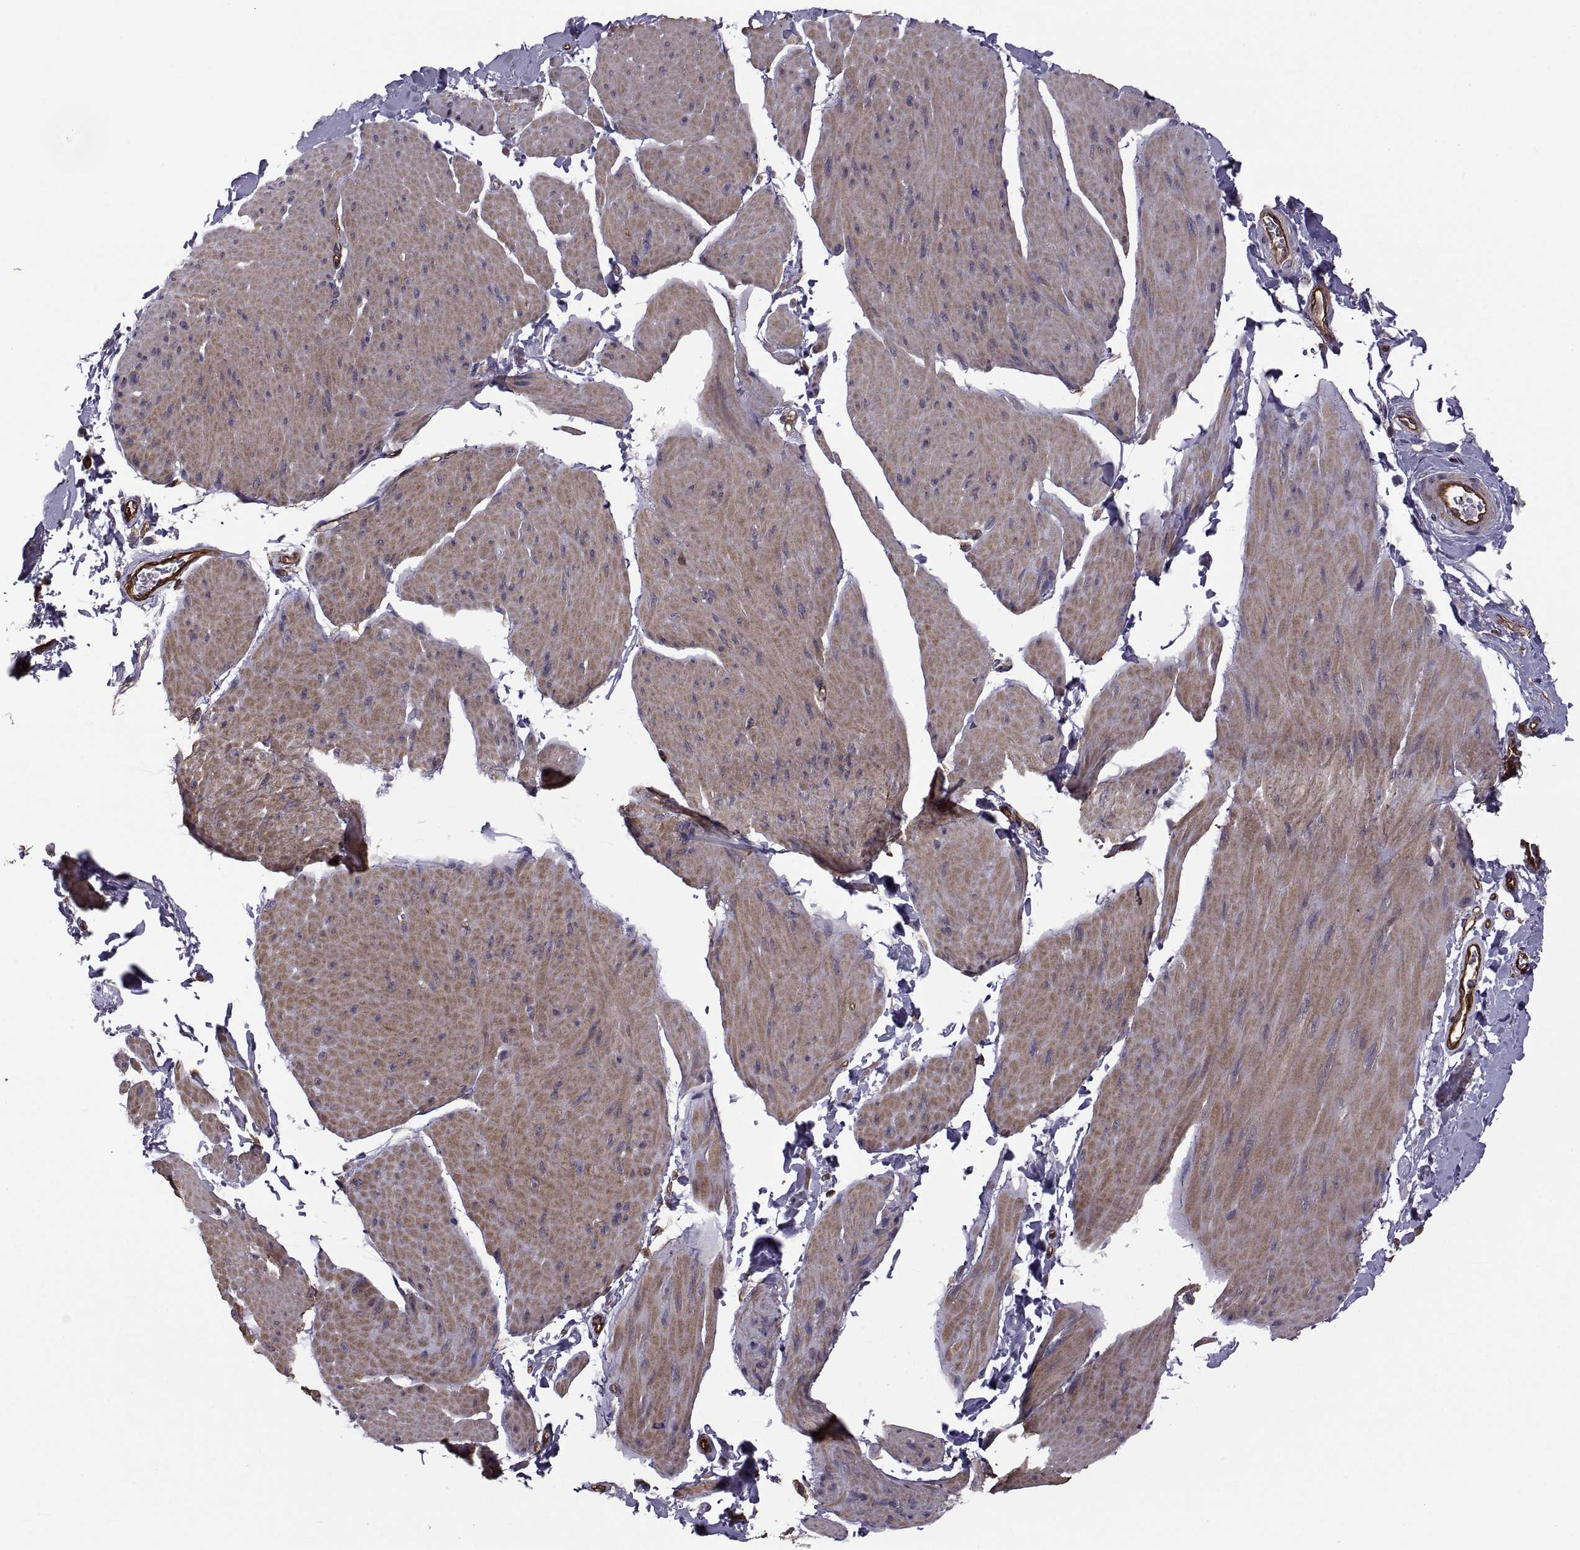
{"staining": {"intensity": "moderate", "quantity": ">75%", "location": "cytoplasmic/membranous"}, "tissue": "smooth muscle", "cell_type": "Smooth muscle cells", "image_type": "normal", "snomed": [{"axis": "morphology", "description": "Normal tissue, NOS"}, {"axis": "topography", "description": "Adipose tissue"}, {"axis": "topography", "description": "Smooth muscle"}, {"axis": "topography", "description": "Peripheral nerve tissue"}], "caption": "The immunohistochemical stain highlights moderate cytoplasmic/membranous expression in smooth muscle cells of unremarkable smooth muscle.", "gene": "MYH9", "patient": {"sex": "male", "age": 83}}